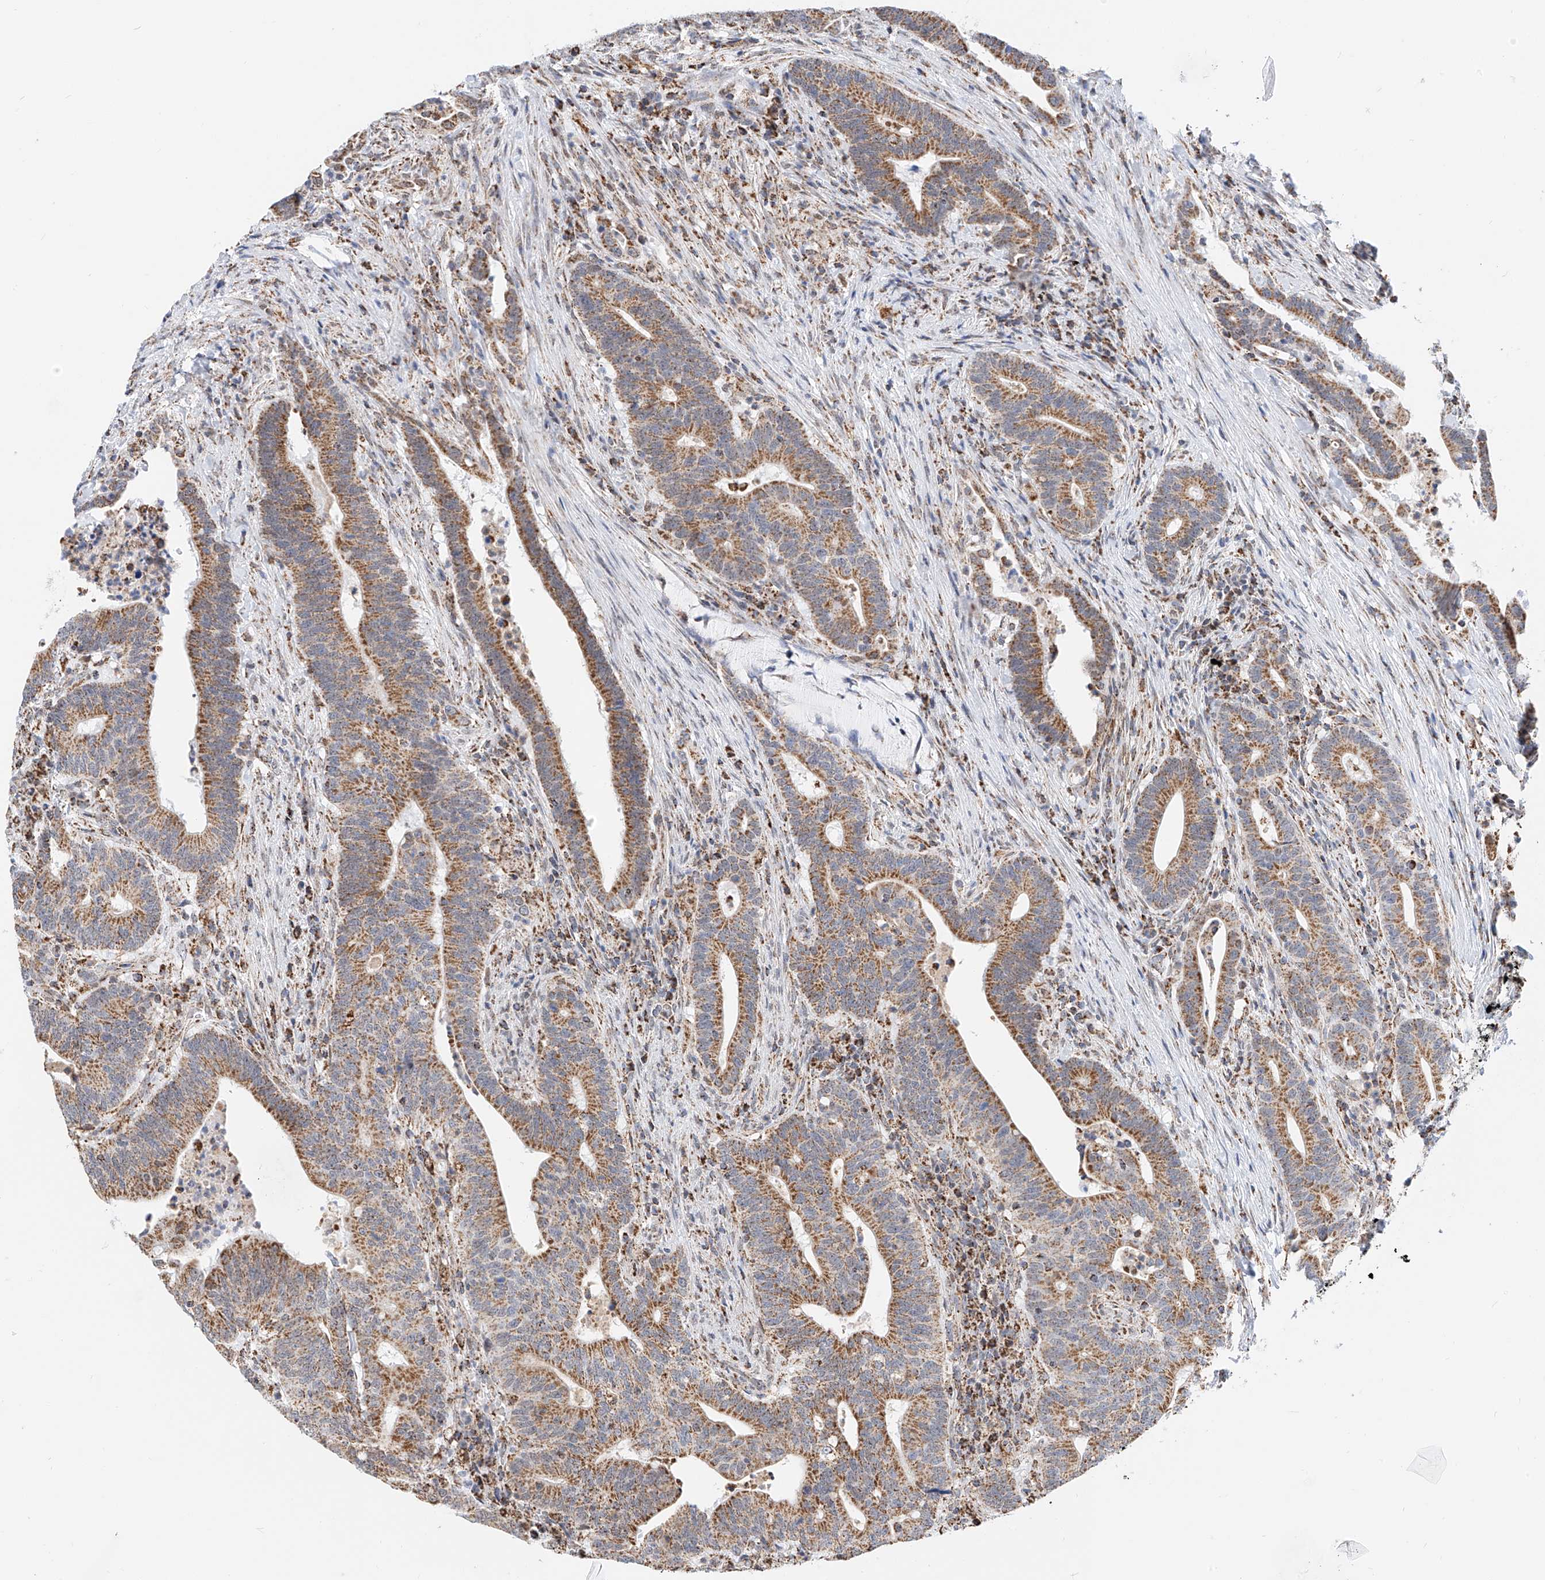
{"staining": {"intensity": "moderate", "quantity": ">75%", "location": "cytoplasmic/membranous"}, "tissue": "colorectal cancer", "cell_type": "Tumor cells", "image_type": "cancer", "snomed": [{"axis": "morphology", "description": "Adenocarcinoma, NOS"}, {"axis": "topography", "description": "Colon"}], "caption": "Moderate cytoplasmic/membranous expression is appreciated in about >75% of tumor cells in colorectal cancer.", "gene": "NALCN", "patient": {"sex": "female", "age": 66}}